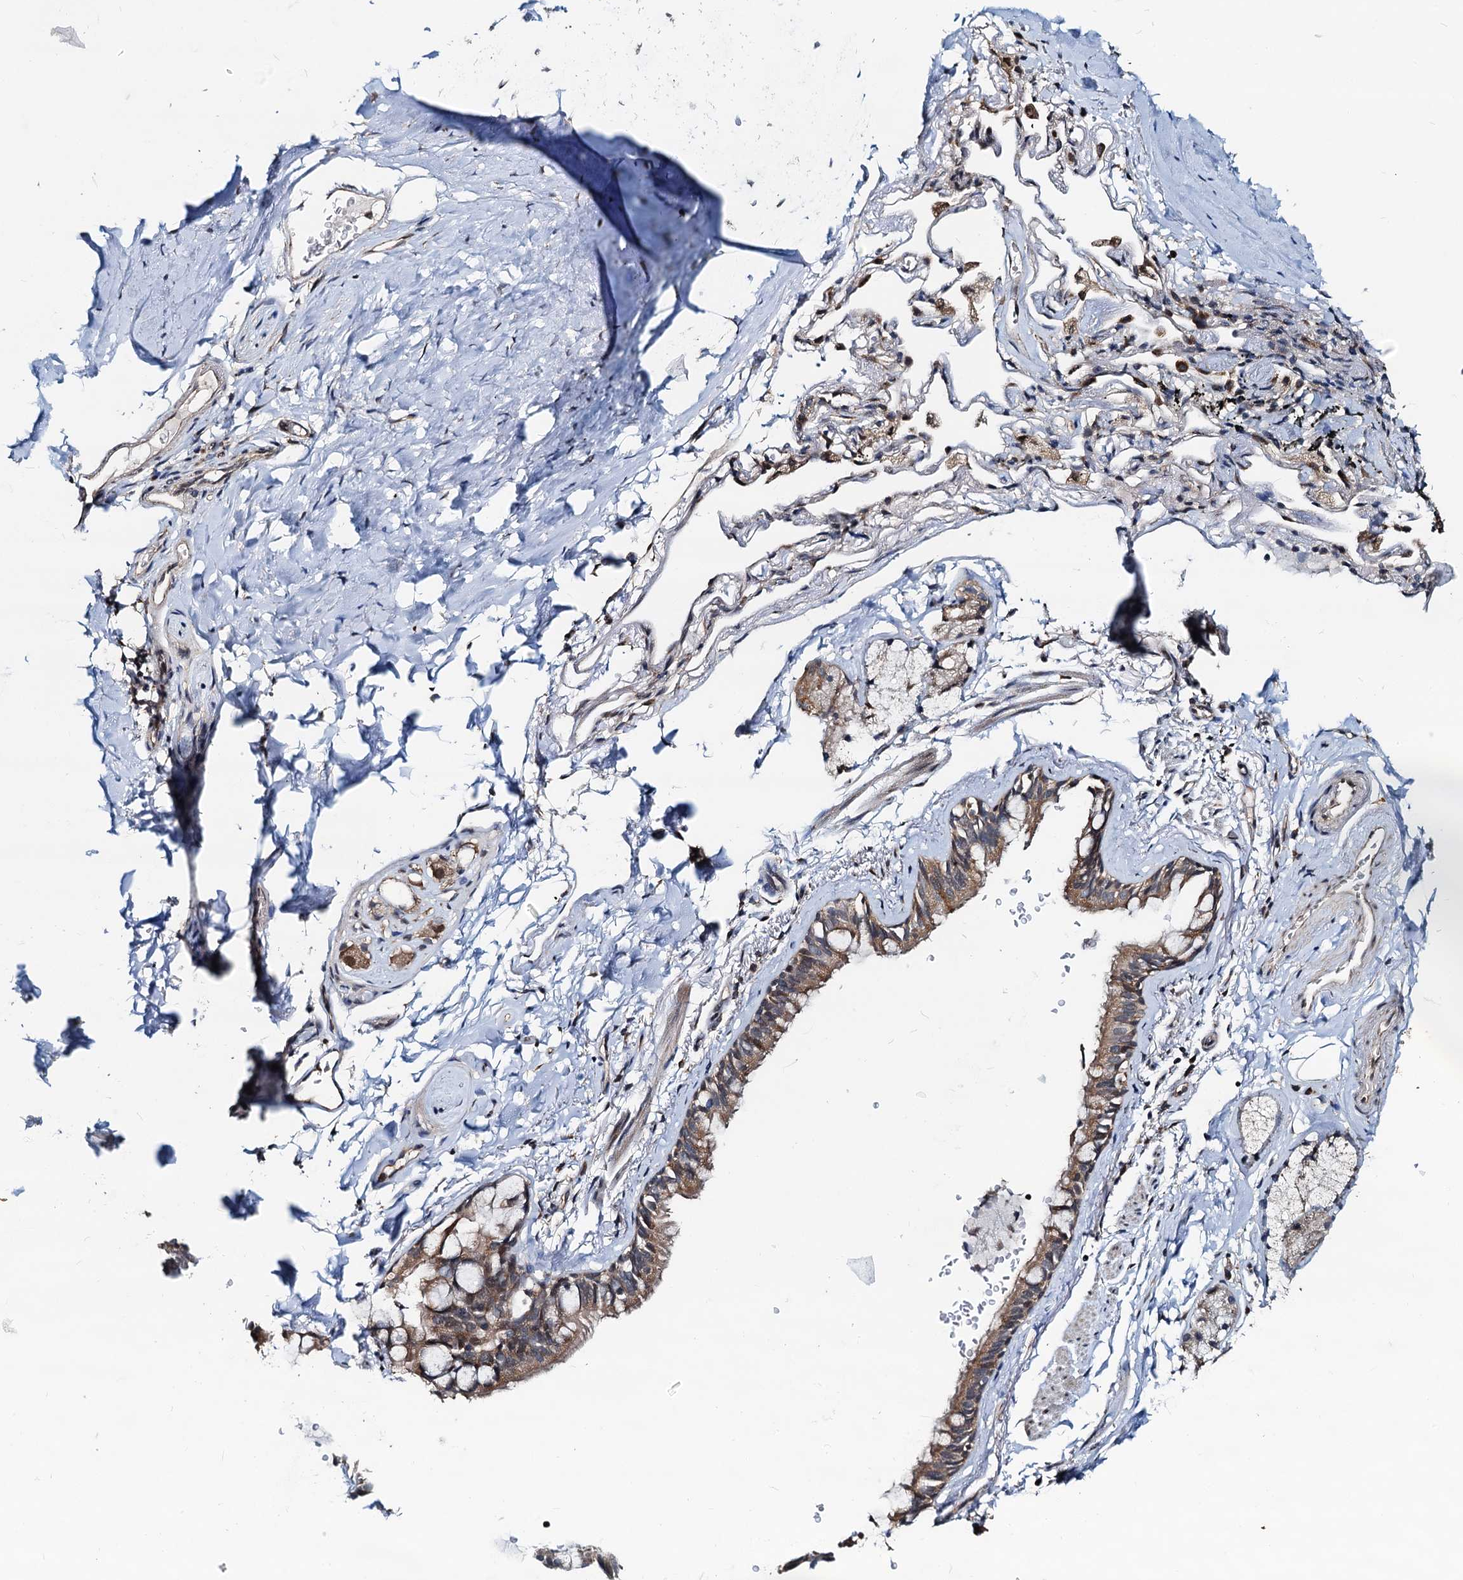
{"staining": {"intensity": "moderate", "quantity": "<25%", "location": "cytoplasmic/membranous"}, "tissue": "adipose tissue", "cell_type": "Adipocytes", "image_type": "normal", "snomed": [{"axis": "morphology", "description": "Normal tissue, NOS"}, {"axis": "topography", "description": "Lymph node"}, {"axis": "topography", "description": "Bronchus"}], "caption": "Approximately <25% of adipocytes in unremarkable adipose tissue reveal moderate cytoplasmic/membranous protein expression as visualized by brown immunohistochemical staining.", "gene": "MCMBP", "patient": {"sex": "male", "age": 63}}